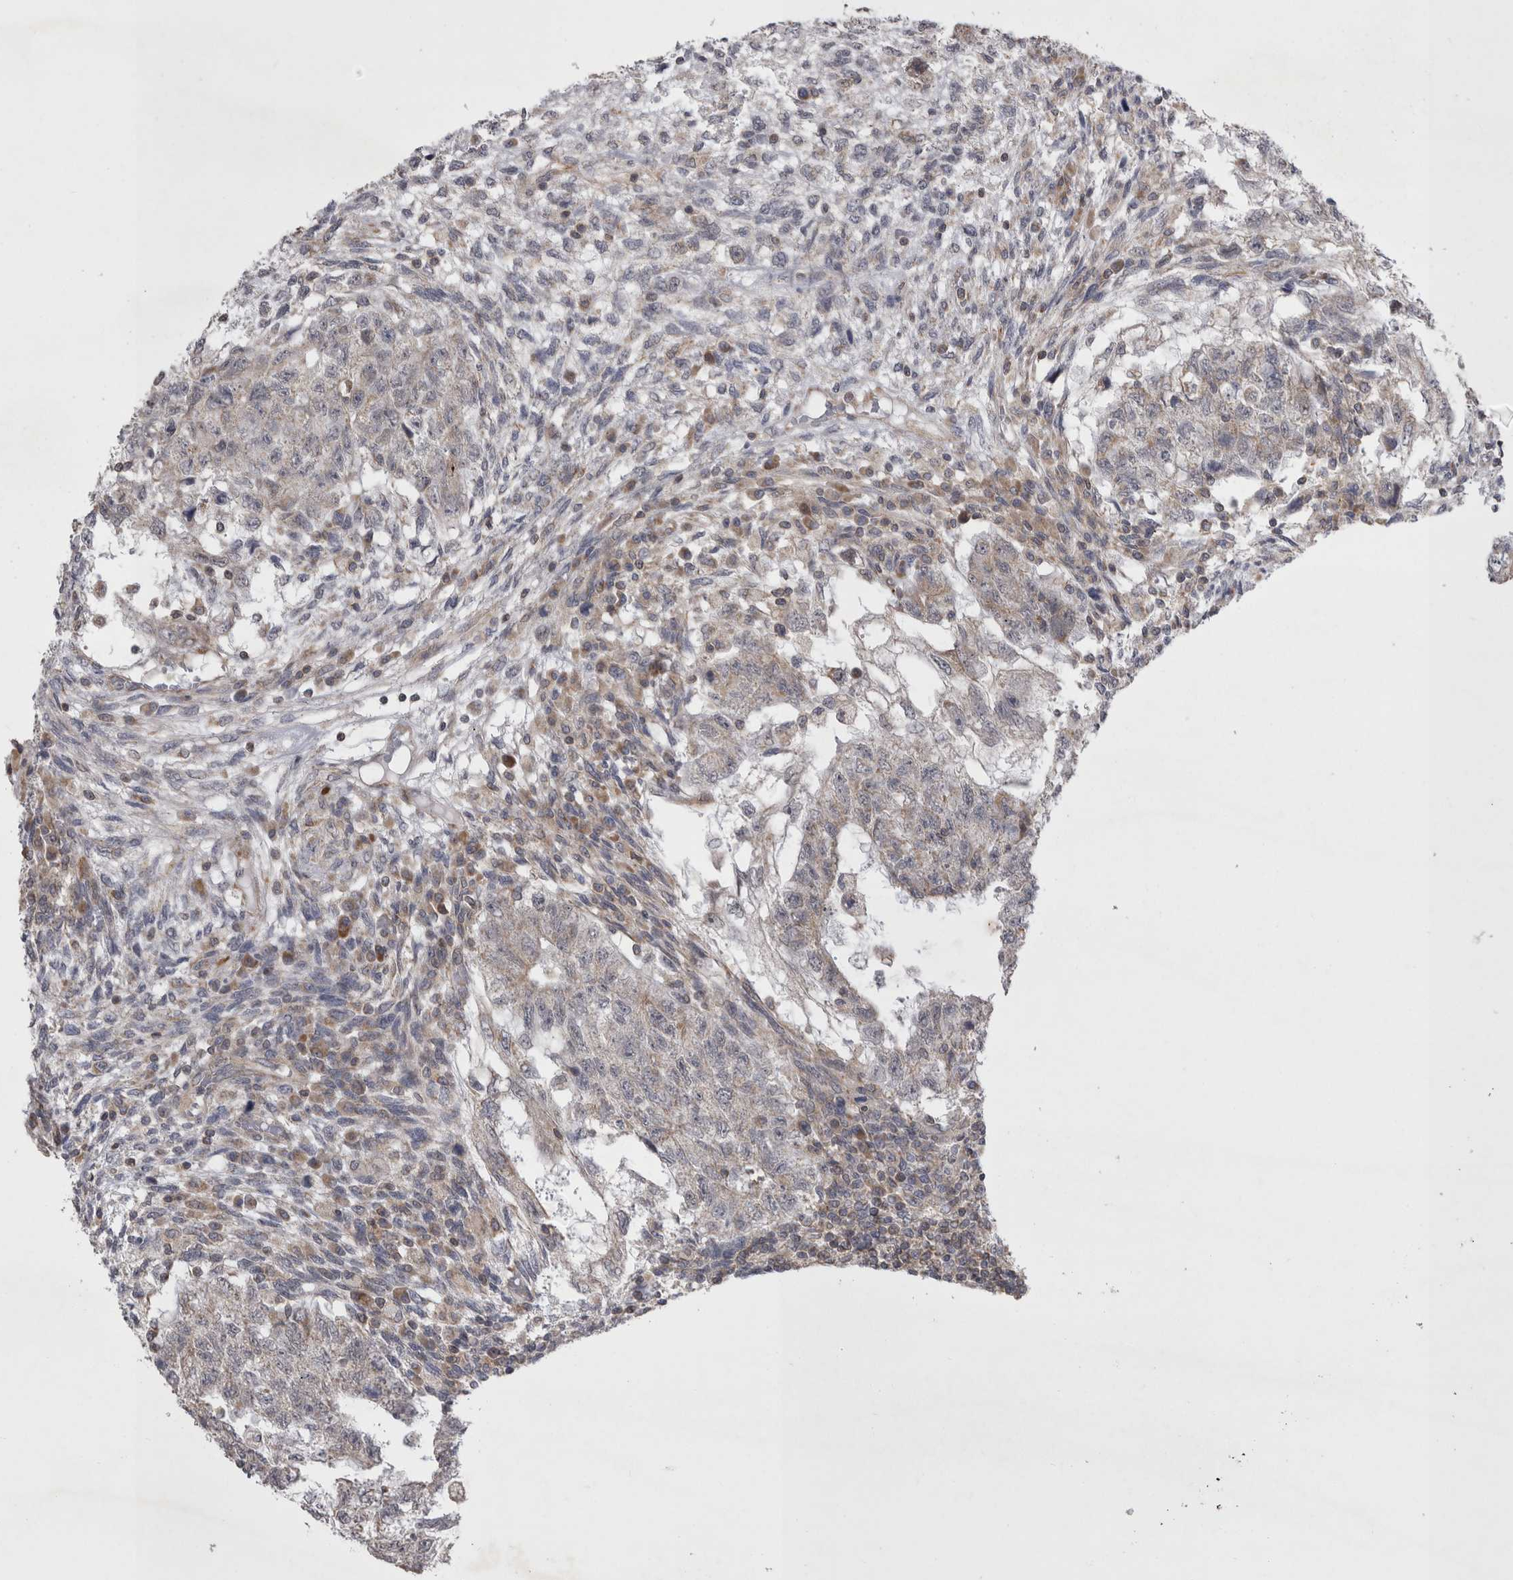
{"staining": {"intensity": "weak", "quantity": "<25%", "location": "cytoplasmic/membranous"}, "tissue": "testis cancer", "cell_type": "Tumor cells", "image_type": "cancer", "snomed": [{"axis": "morphology", "description": "Normal tissue, NOS"}, {"axis": "morphology", "description": "Carcinoma, Embryonal, NOS"}, {"axis": "topography", "description": "Testis"}], "caption": "Immunohistochemistry of testis embryonal carcinoma exhibits no positivity in tumor cells. The staining was performed using DAB (3,3'-diaminobenzidine) to visualize the protein expression in brown, while the nuclei were stained in blue with hematoxylin (Magnification: 20x).", "gene": "TSPOAP1", "patient": {"sex": "male", "age": 36}}